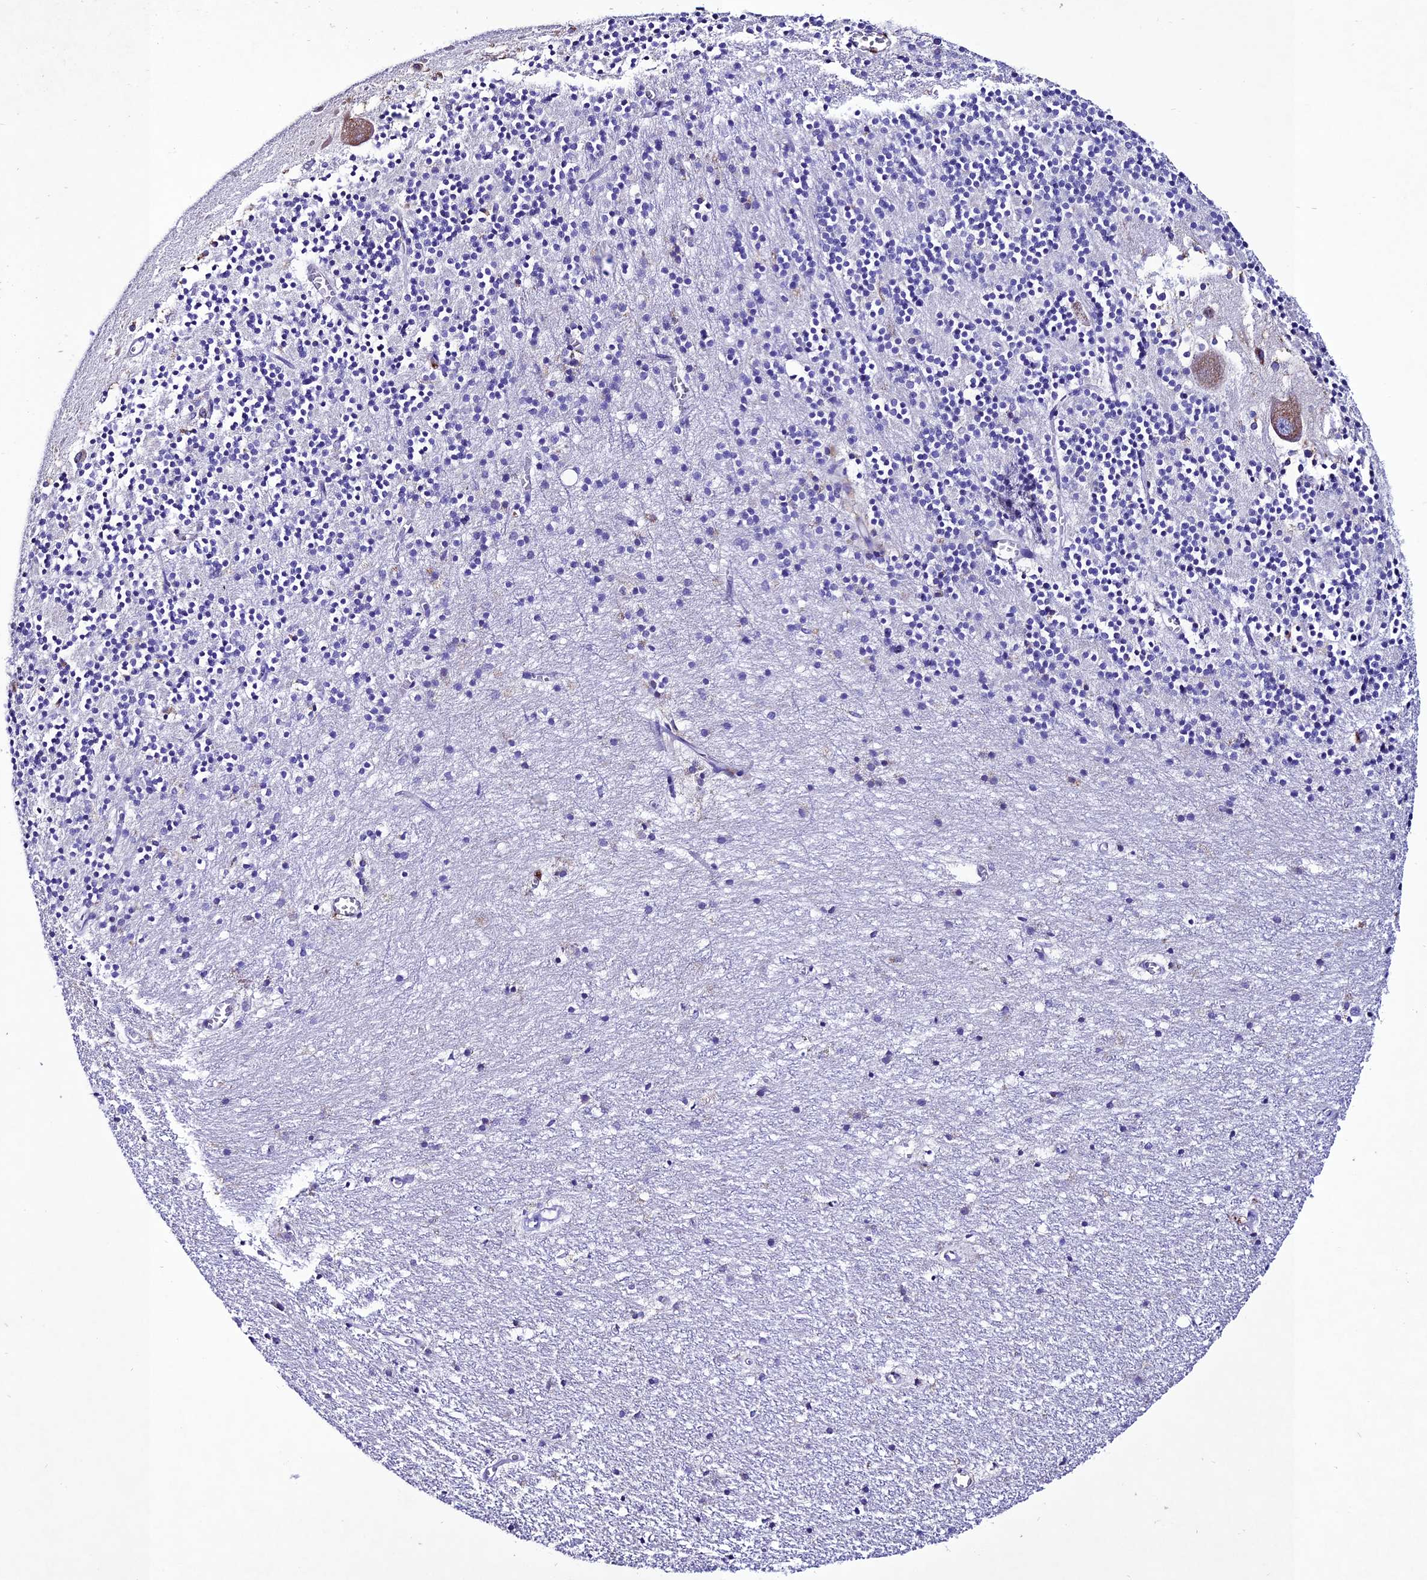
{"staining": {"intensity": "negative", "quantity": "none", "location": "none"}, "tissue": "cerebellum", "cell_type": "Cells in granular layer", "image_type": "normal", "snomed": [{"axis": "morphology", "description": "Normal tissue, NOS"}, {"axis": "topography", "description": "Cerebellum"}], "caption": "An immunohistochemistry (IHC) image of unremarkable cerebellum is shown. There is no staining in cells in granular layer of cerebellum. (DAB (3,3'-diaminobenzidine) IHC visualized using brightfield microscopy, high magnification).", "gene": "OR51Q1", "patient": {"sex": "male", "age": 54}}